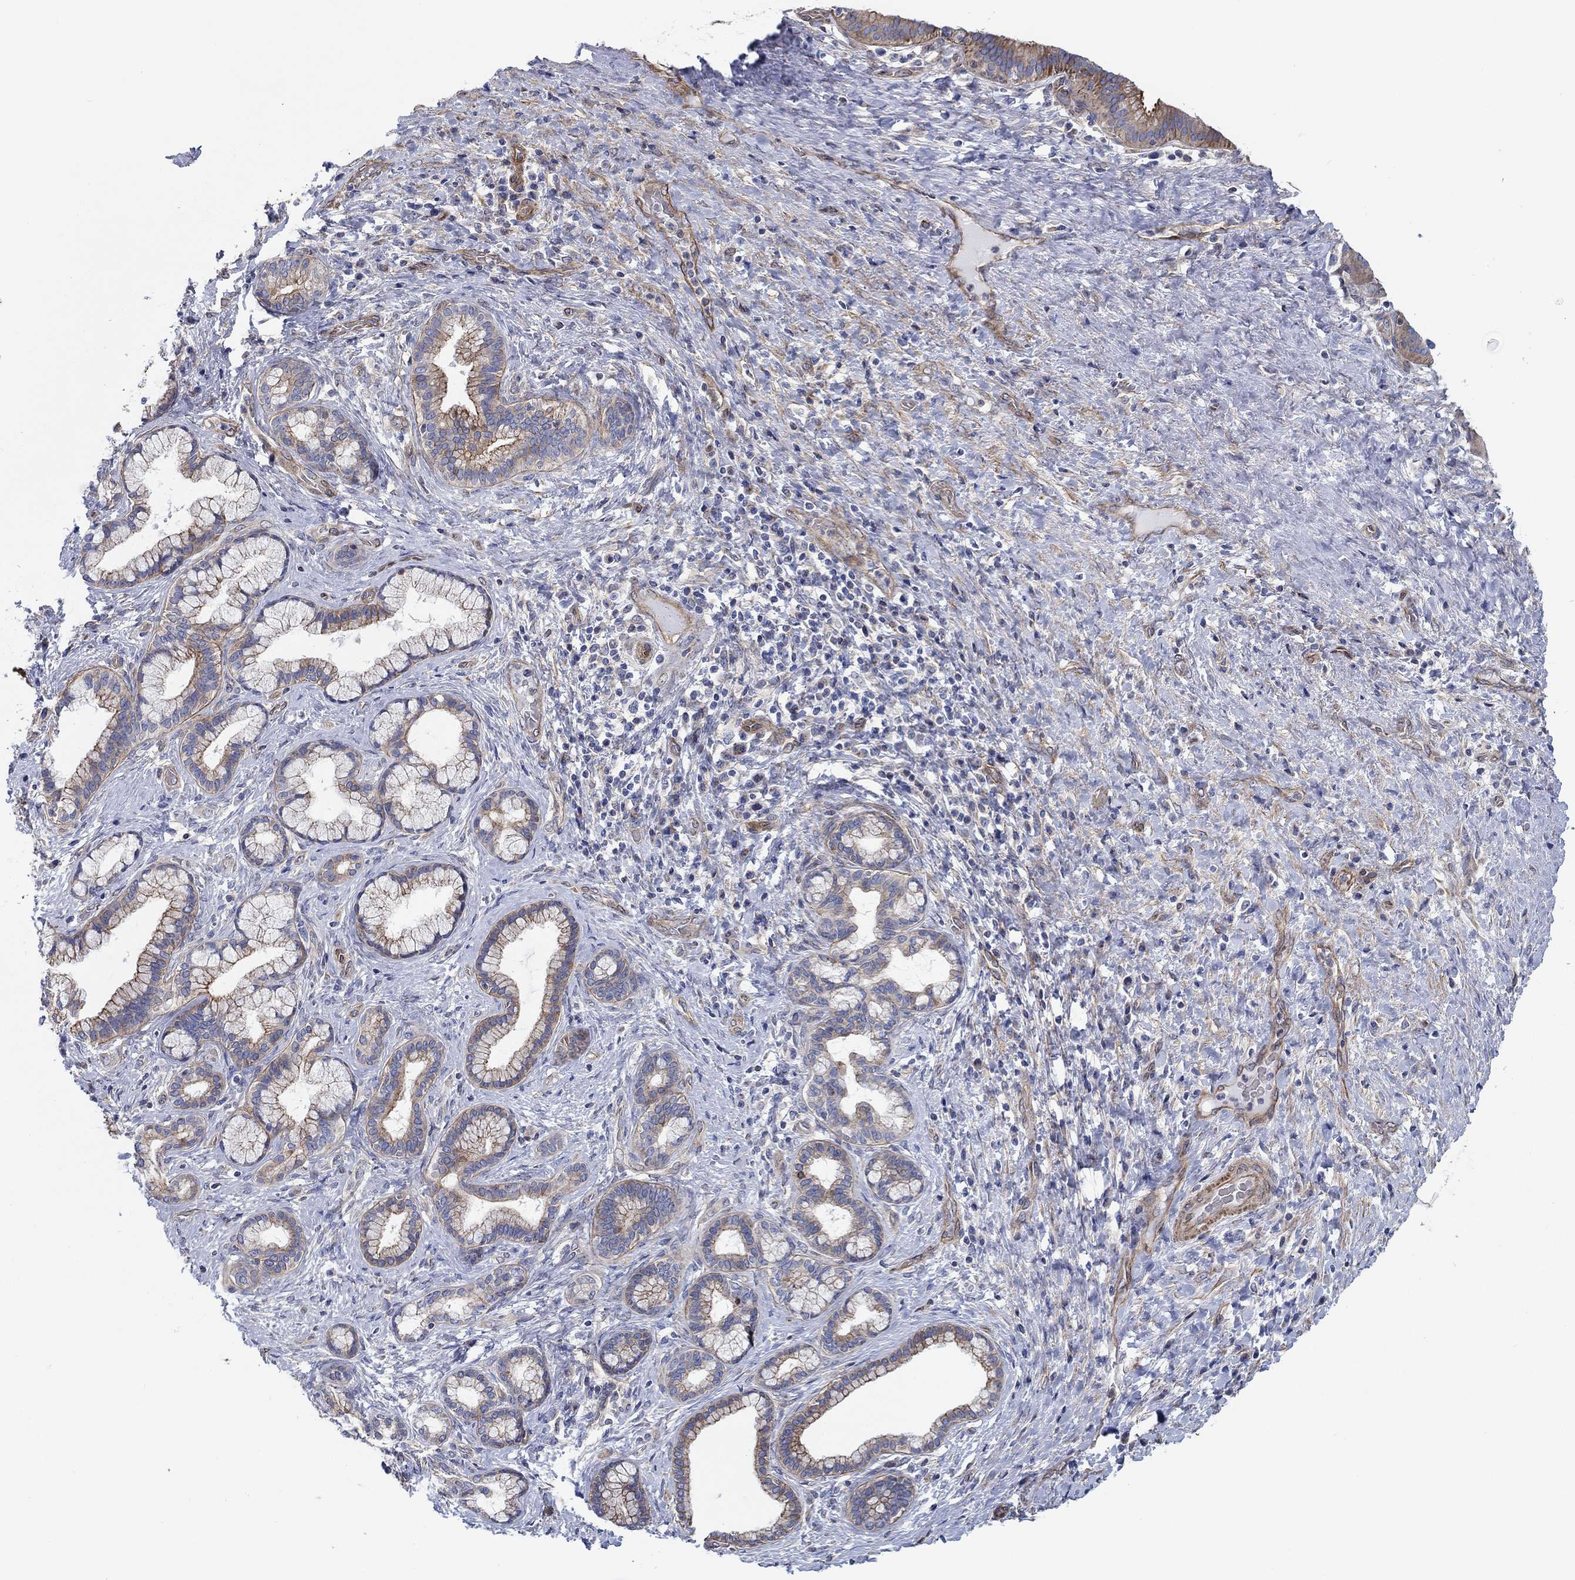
{"staining": {"intensity": "moderate", "quantity": "<25%", "location": "cytoplasmic/membranous"}, "tissue": "liver cancer", "cell_type": "Tumor cells", "image_type": "cancer", "snomed": [{"axis": "morphology", "description": "Cholangiocarcinoma"}, {"axis": "topography", "description": "Liver"}], "caption": "This is a histology image of immunohistochemistry staining of cholangiocarcinoma (liver), which shows moderate positivity in the cytoplasmic/membranous of tumor cells.", "gene": "FMN1", "patient": {"sex": "female", "age": 73}}